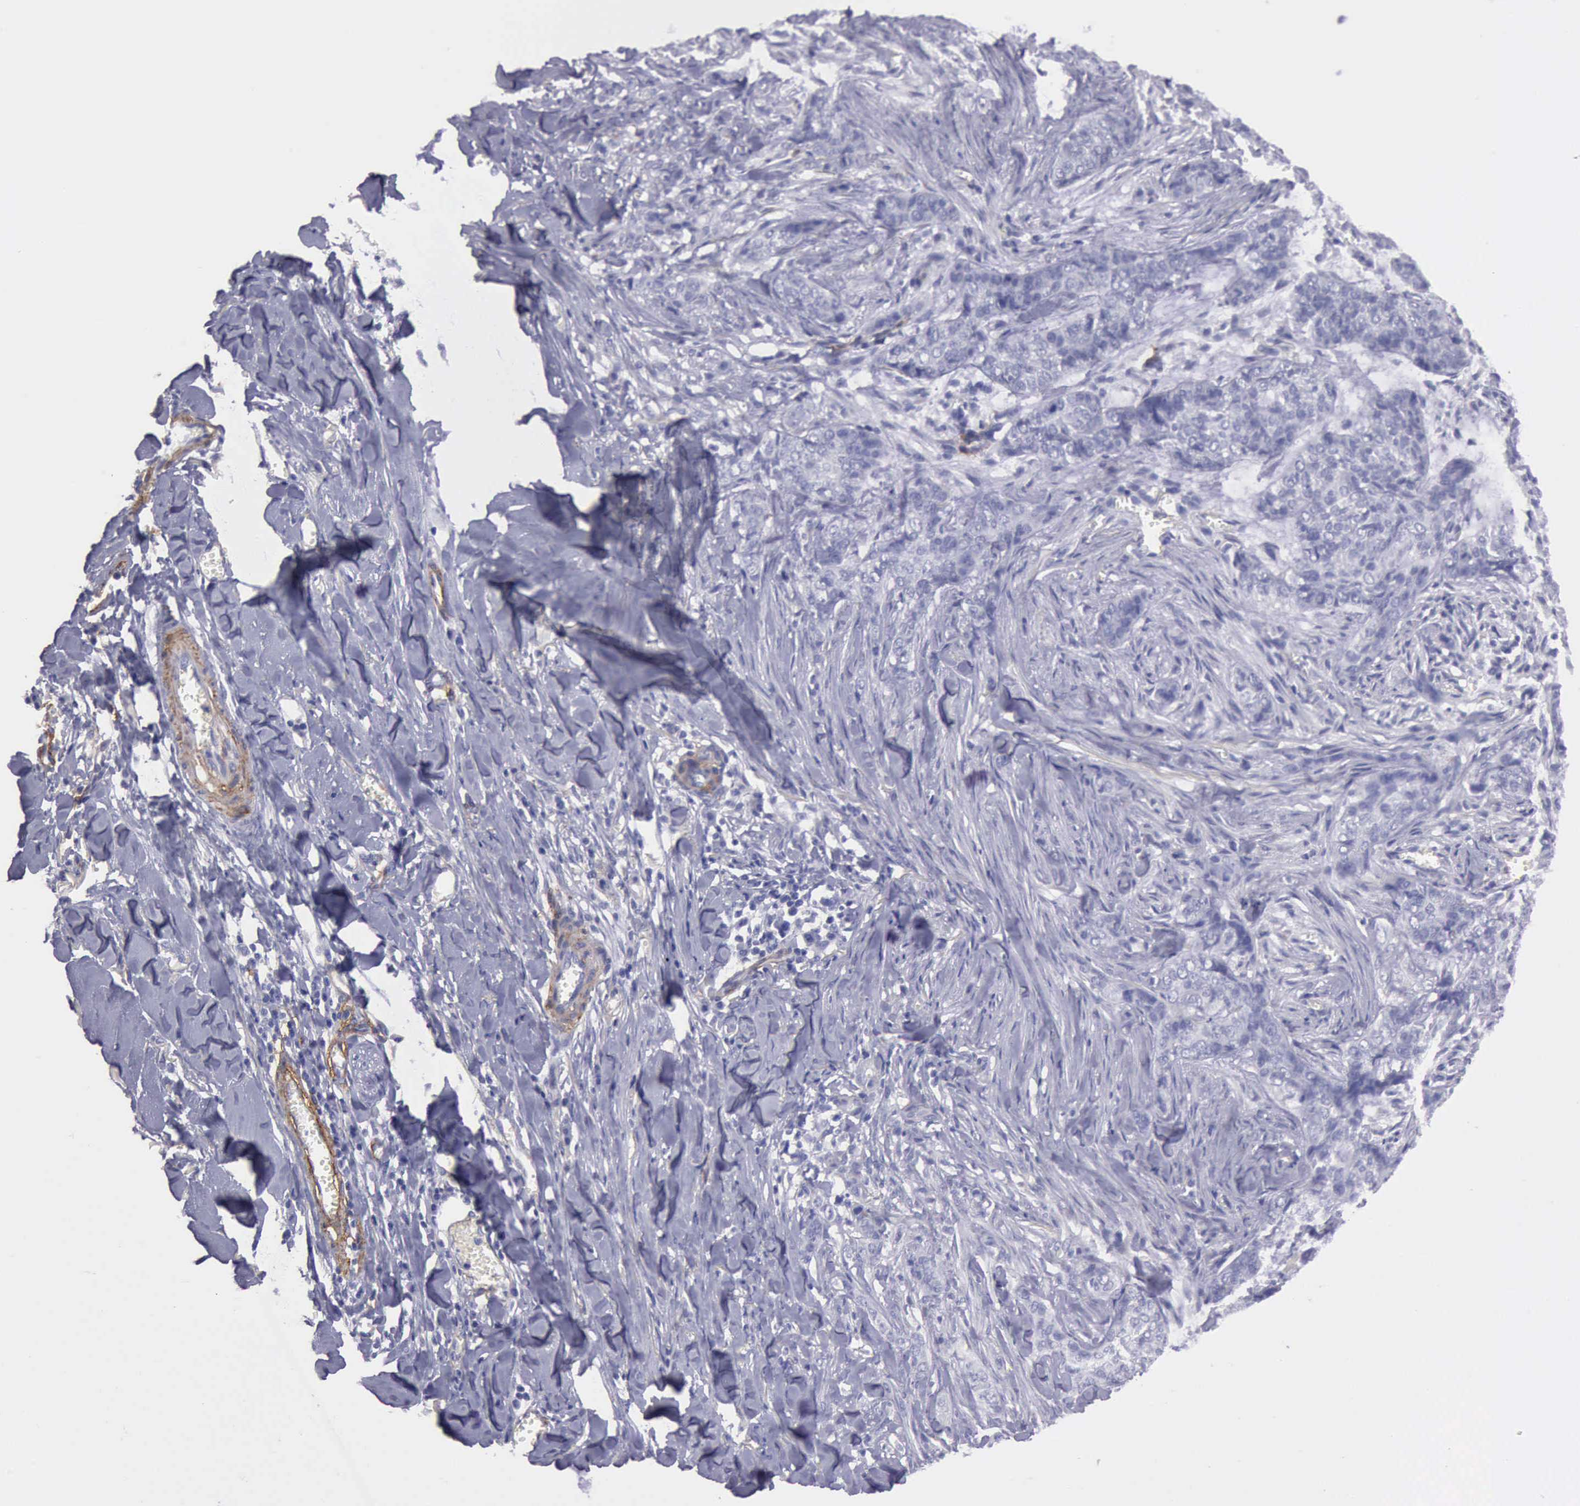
{"staining": {"intensity": "negative", "quantity": "none", "location": "none"}, "tissue": "skin cancer", "cell_type": "Tumor cells", "image_type": "cancer", "snomed": [{"axis": "morphology", "description": "Normal tissue, NOS"}, {"axis": "morphology", "description": "Basal cell carcinoma"}, {"axis": "topography", "description": "Skin"}], "caption": "IHC histopathology image of human skin cancer stained for a protein (brown), which displays no positivity in tumor cells.", "gene": "AOC3", "patient": {"sex": "female", "age": 65}}